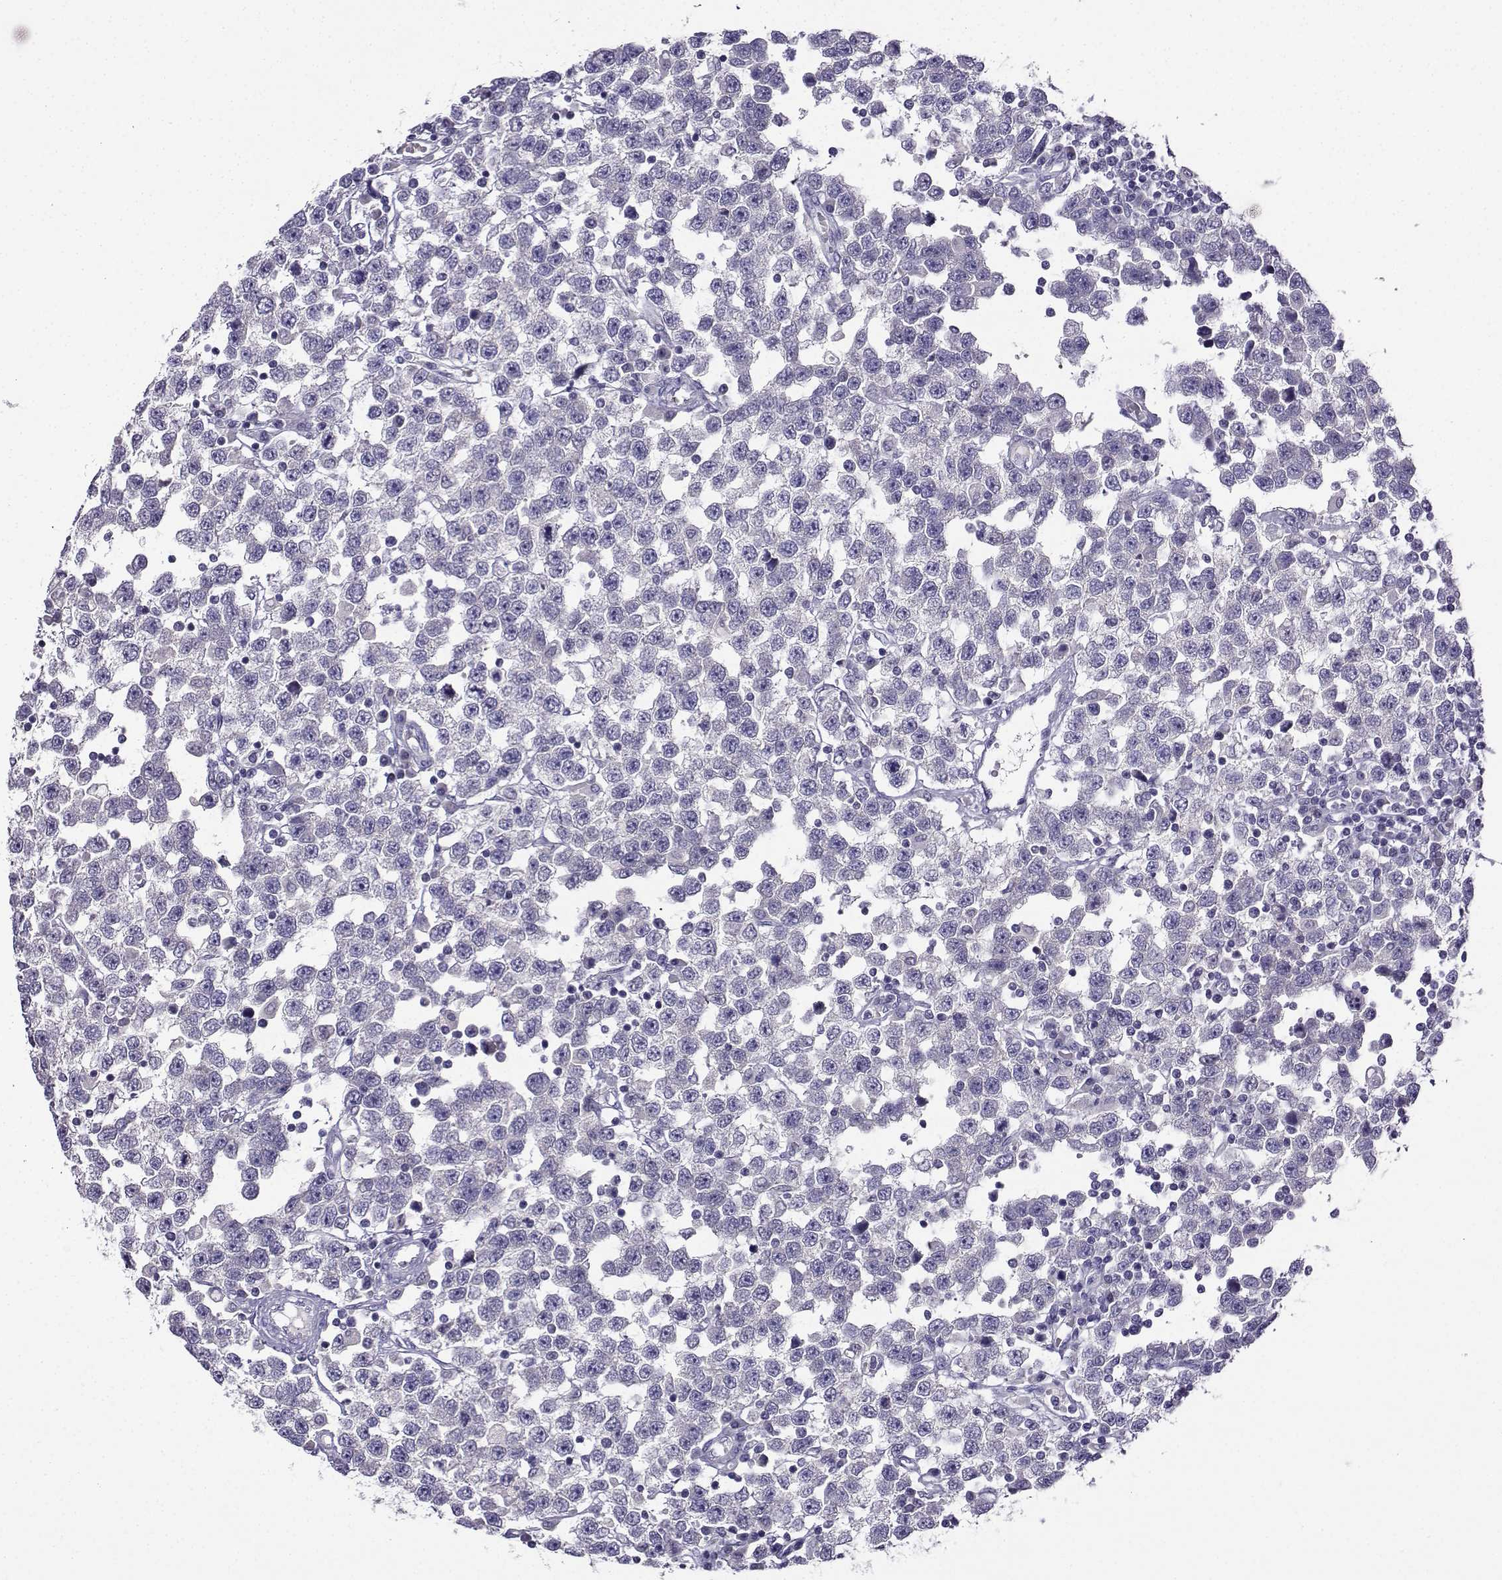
{"staining": {"intensity": "negative", "quantity": "none", "location": "none"}, "tissue": "testis cancer", "cell_type": "Tumor cells", "image_type": "cancer", "snomed": [{"axis": "morphology", "description": "Seminoma, NOS"}, {"axis": "topography", "description": "Testis"}], "caption": "The micrograph exhibits no staining of tumor cells in testis seminoma.", "gene": "LINGO1", "patient": {"sex": "male", "age": 34}}